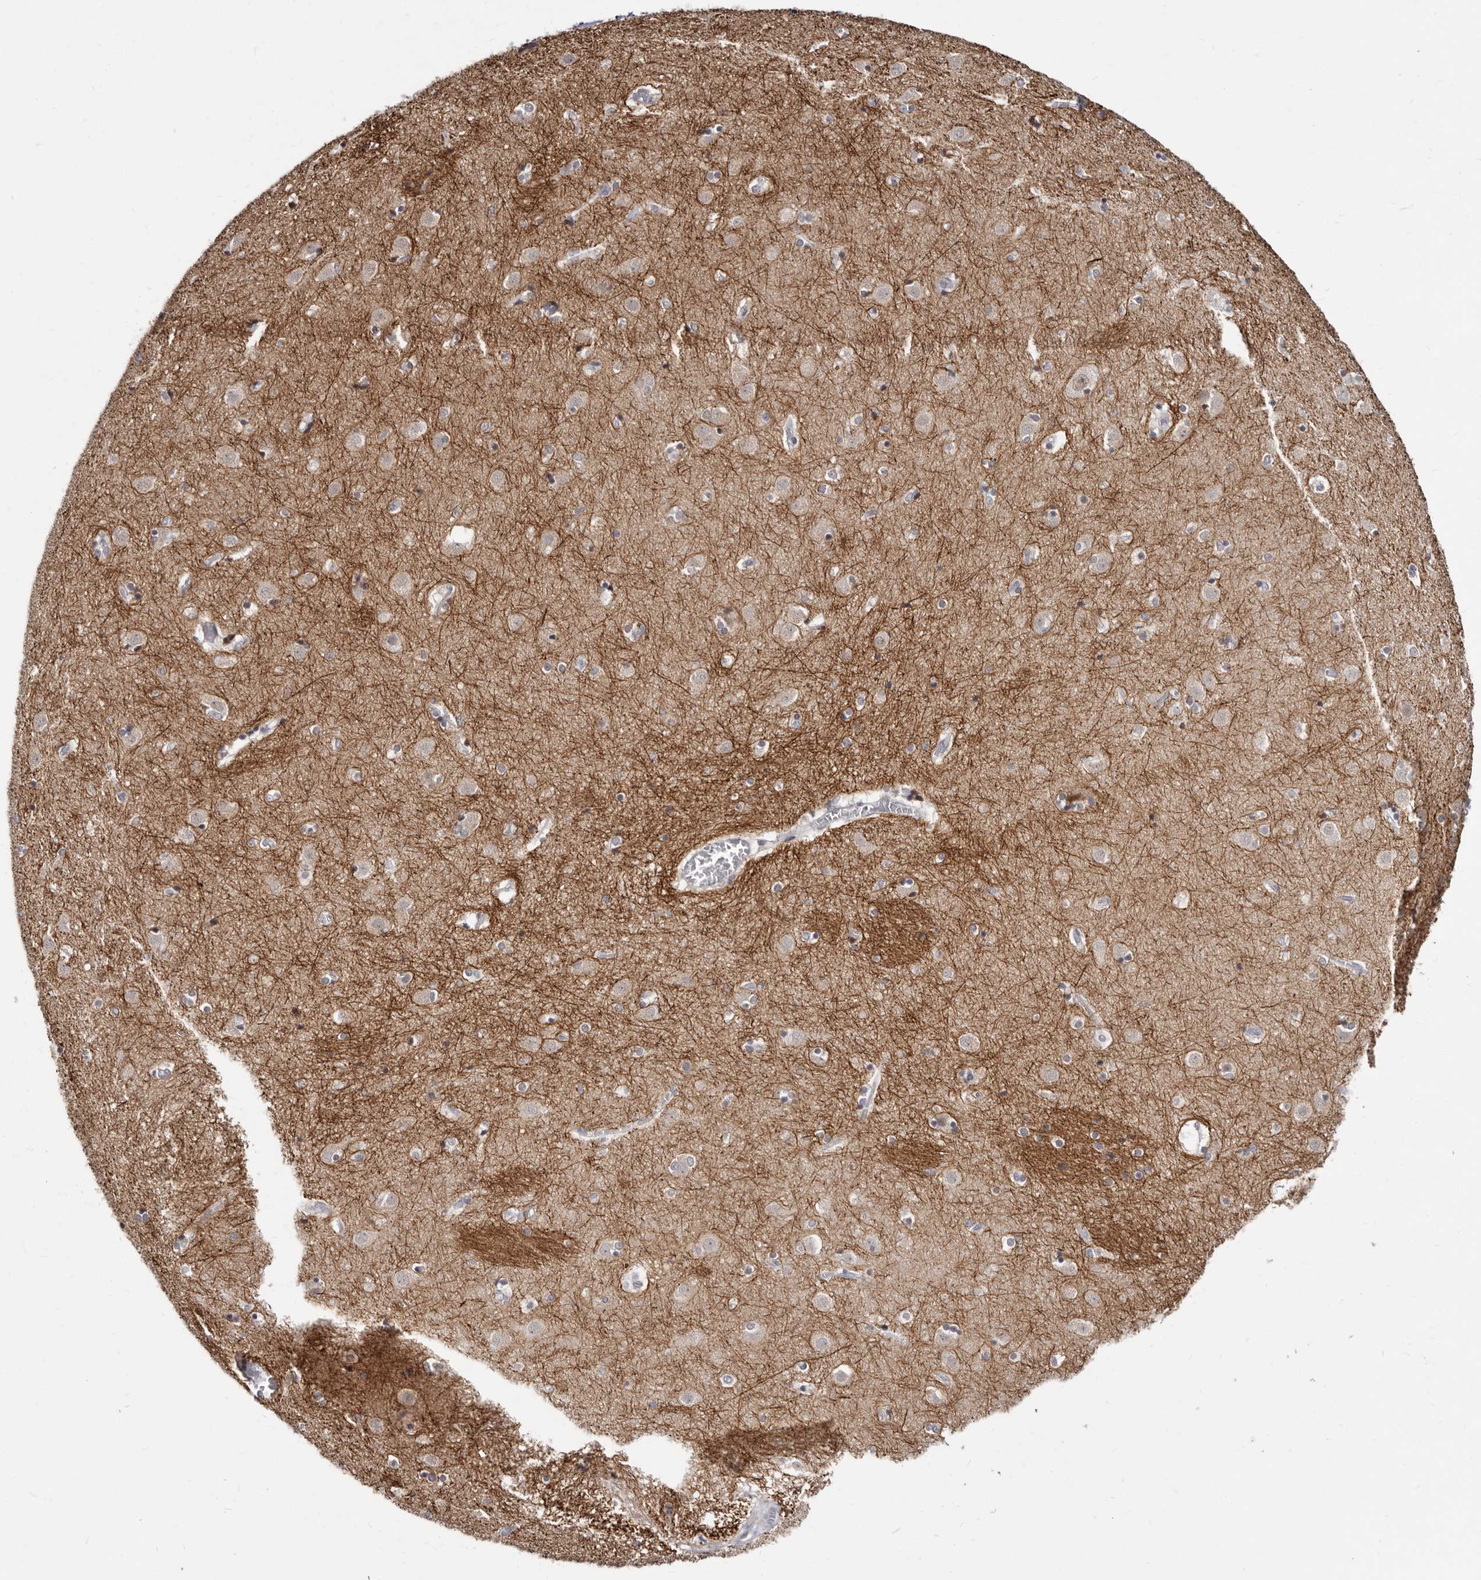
{"staining": {"intensity": "weak", "quantity": "<25%", "location": "cytoplasmic/membranous"}, "tissue": "caudate", "cell_type": "Glial cells", "image_type": "normal", "snomed": [{"axis": "morphology", "description": "Normal tissue, NOS"}, {"axis": "topography", "description": "Lateral ventricle wall"}], "caption": "High power microscopy histopathology image of an immunohistochemistry (IHC) photomicrograph of unremarkable caudate, revealing no significant positivity in glial cells.", "gene": "KLHL4", "patient": {"sex": "male", "age": 70}}